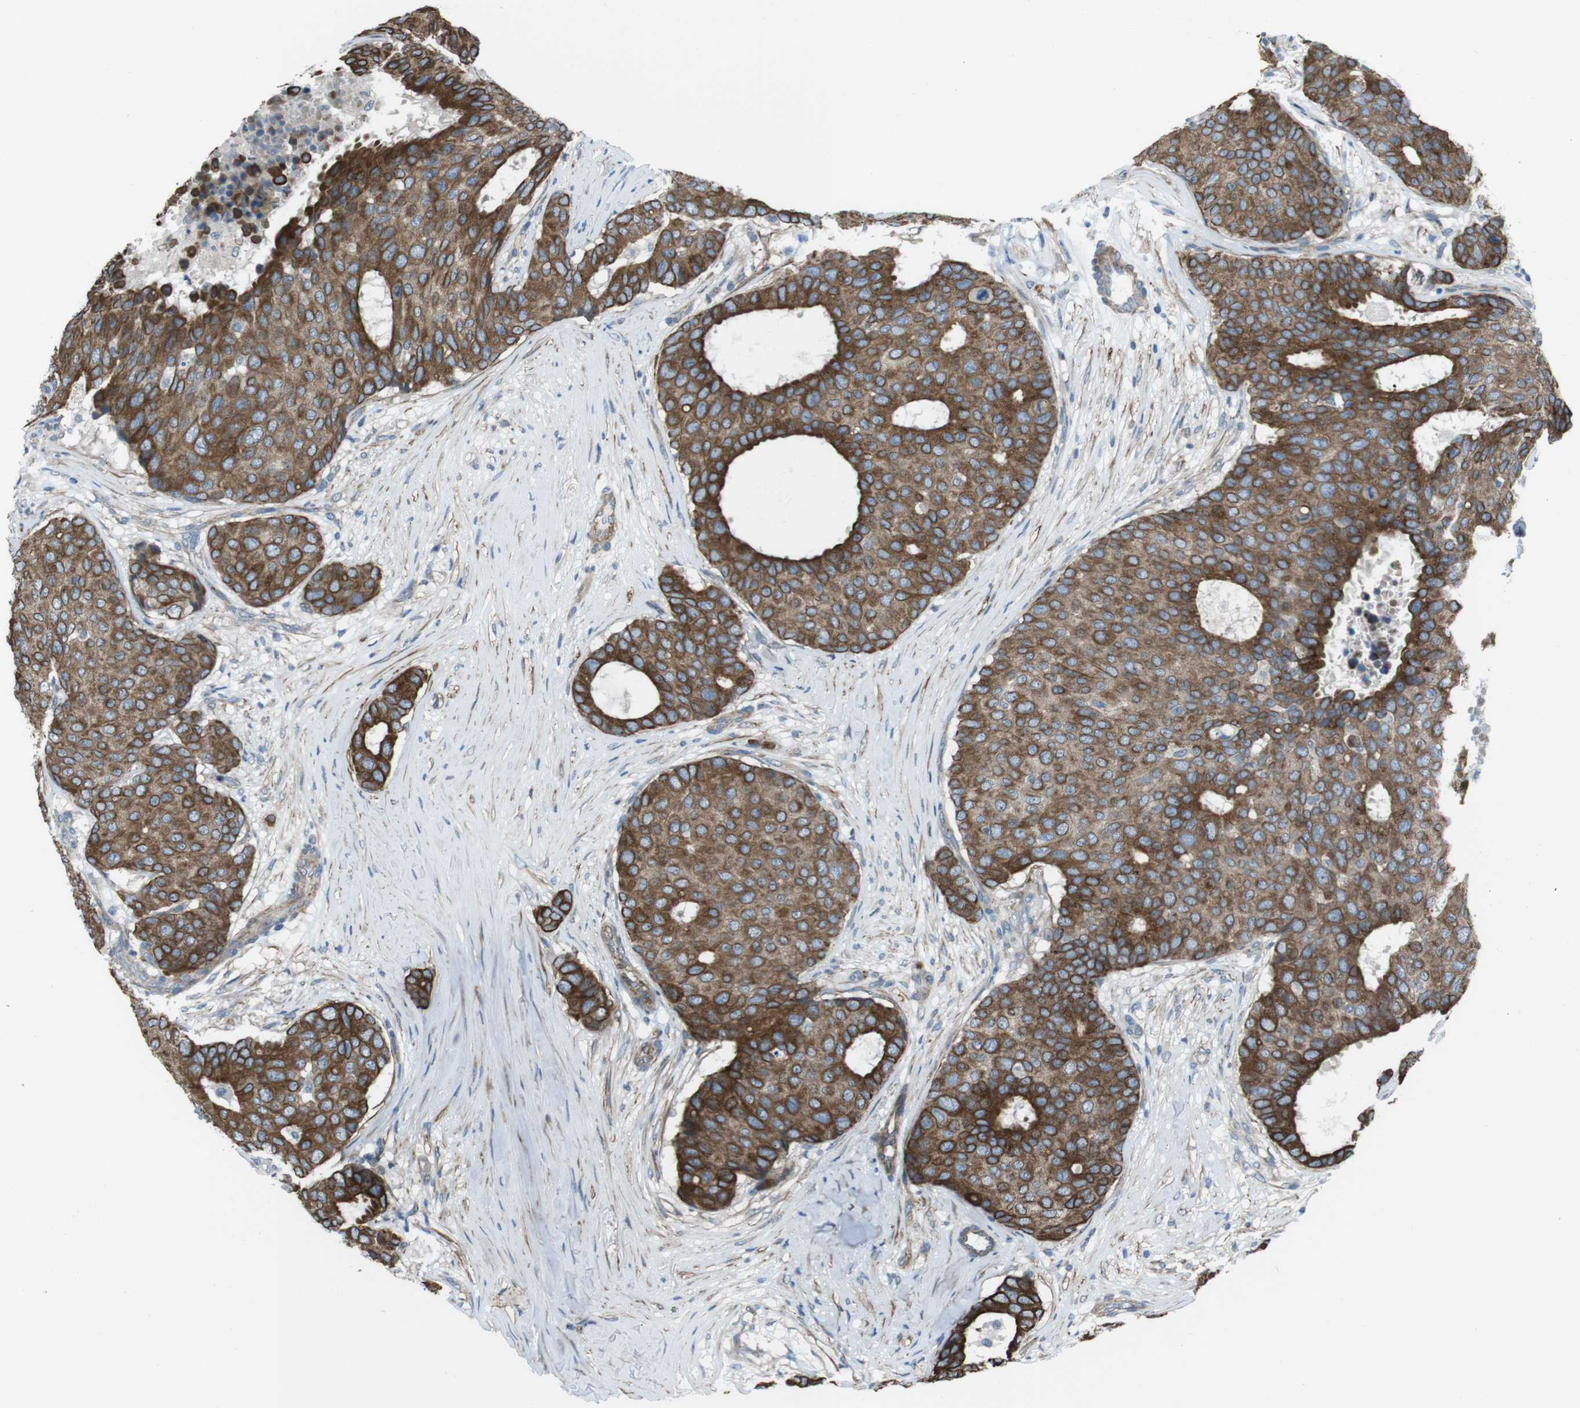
{"staining": {"intensity": "moderate", "quantity": ">75%", "location": "cytoplasmic/membranous"}, "tissue": "breast cancer", "cell_type": "Tumor cells", "image_type": "cancer", "snomed": [{"axis": "morphology", "description": "Duct carcinoma"}, {"axis": "topography", "description": "Breast"}], "caption": "Breast cancer stained with DAB immunohistochemistry demonstrates medium levels of moderate cytoplasmic/membranous positivity in about >75% of tumor cells.", "gene": "FAM174B", "patient": {"sex": "female", "age": 75}}